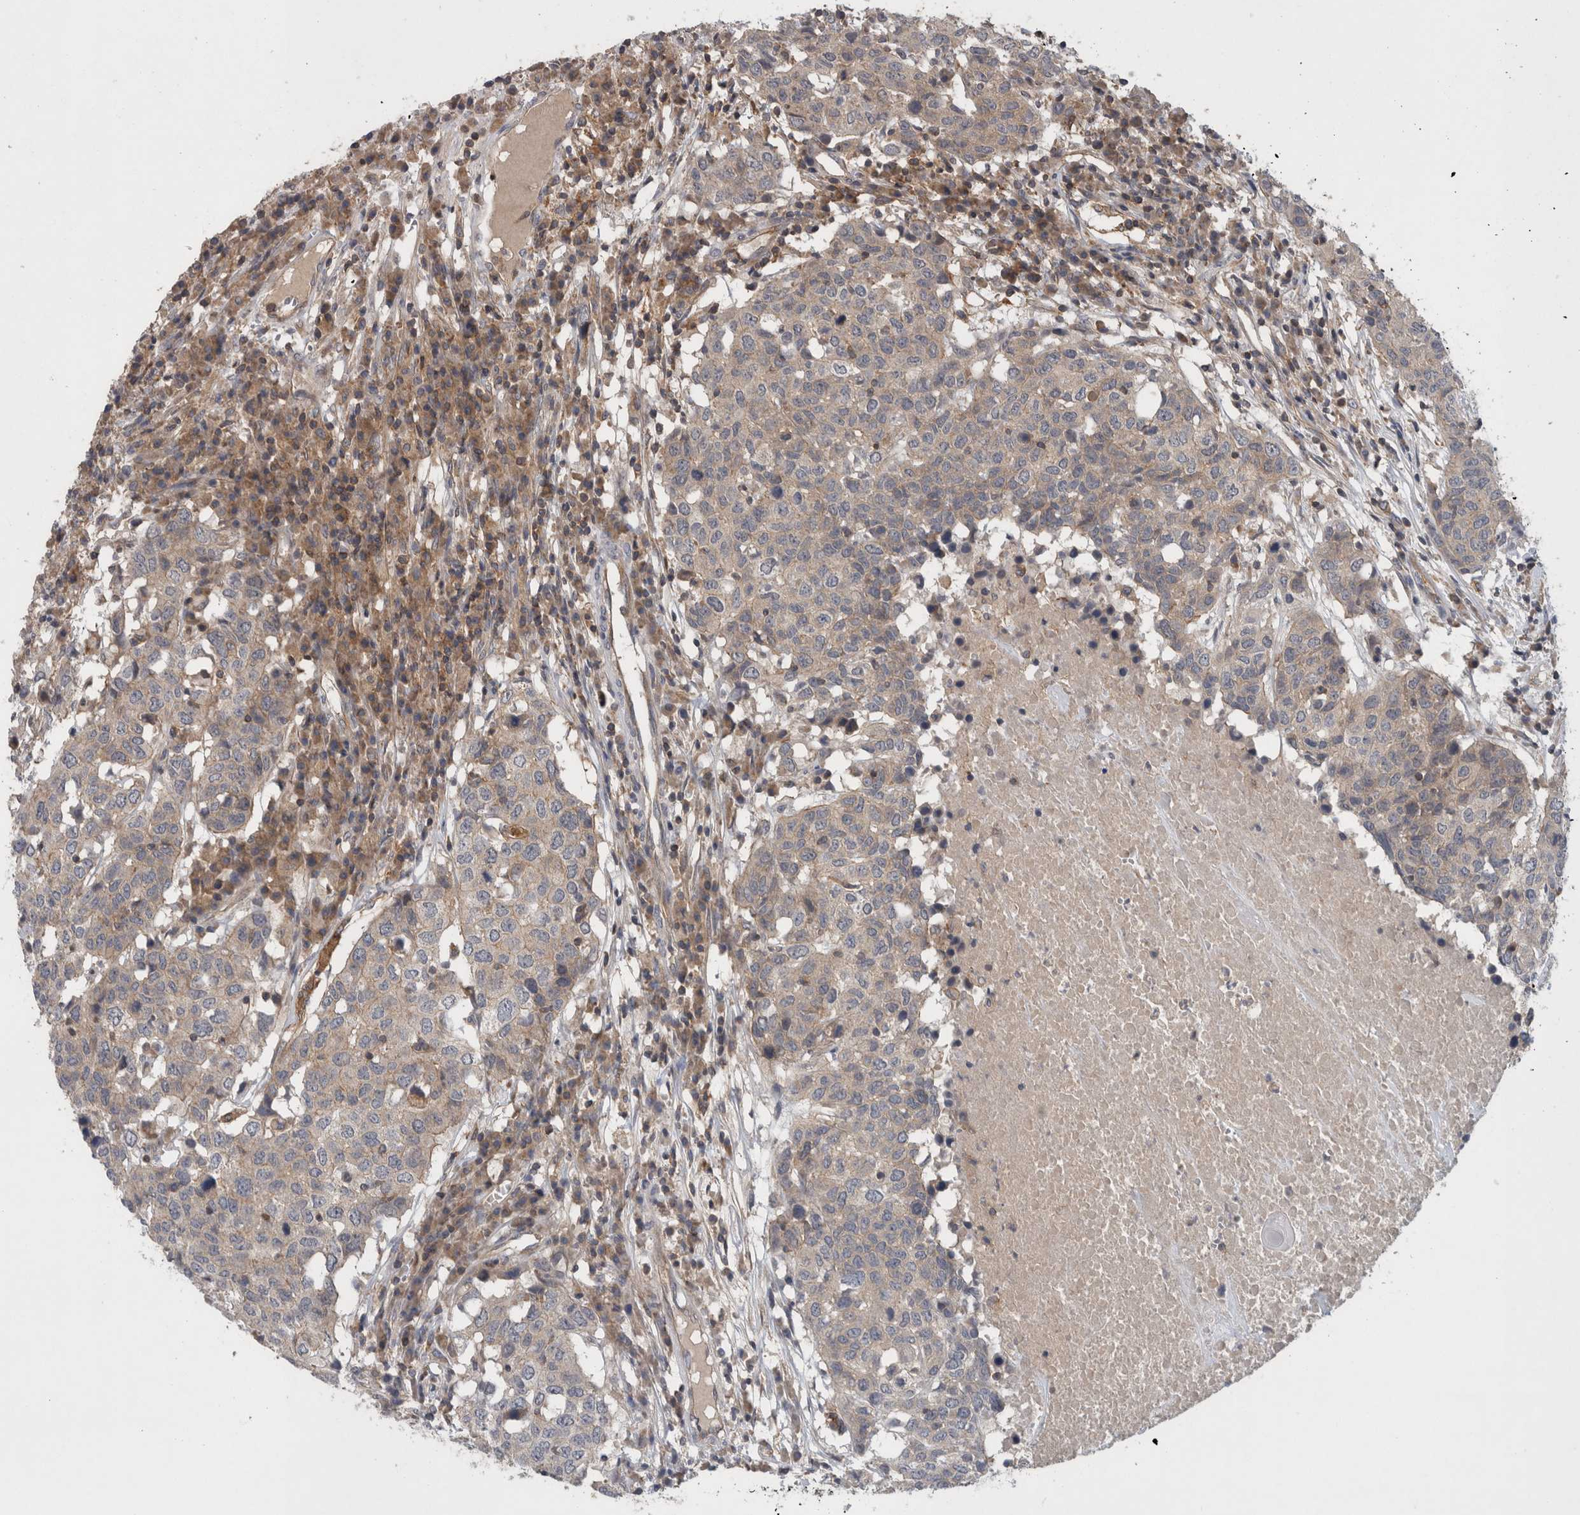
{"staining": {"intensity": "negative", "quantity": "none", "location": "none"}, "tissue": "head and neck cancer", "cell_type": "Tumor cells", "image_type": "cancer", "snomed": [{"axis": "morphology", "description": "Squamous cell carcinoma, NOS"}, {"axis": "topography", "description": "Head-Neck"}], "caption": "This histopathology image is of head and neck squamous cell carcinoma stained with immunohistochemistry (IHC) to label a protein in brown with the nuclei are counter-stained blue. There is no positivity in tumor cells. (Brightfield microscopy of DAB (3,3'-diaminobenzidine) IHC at high magnification).", "gene": "SCARA5", "patient": {"sex": "male", "age": 66}}